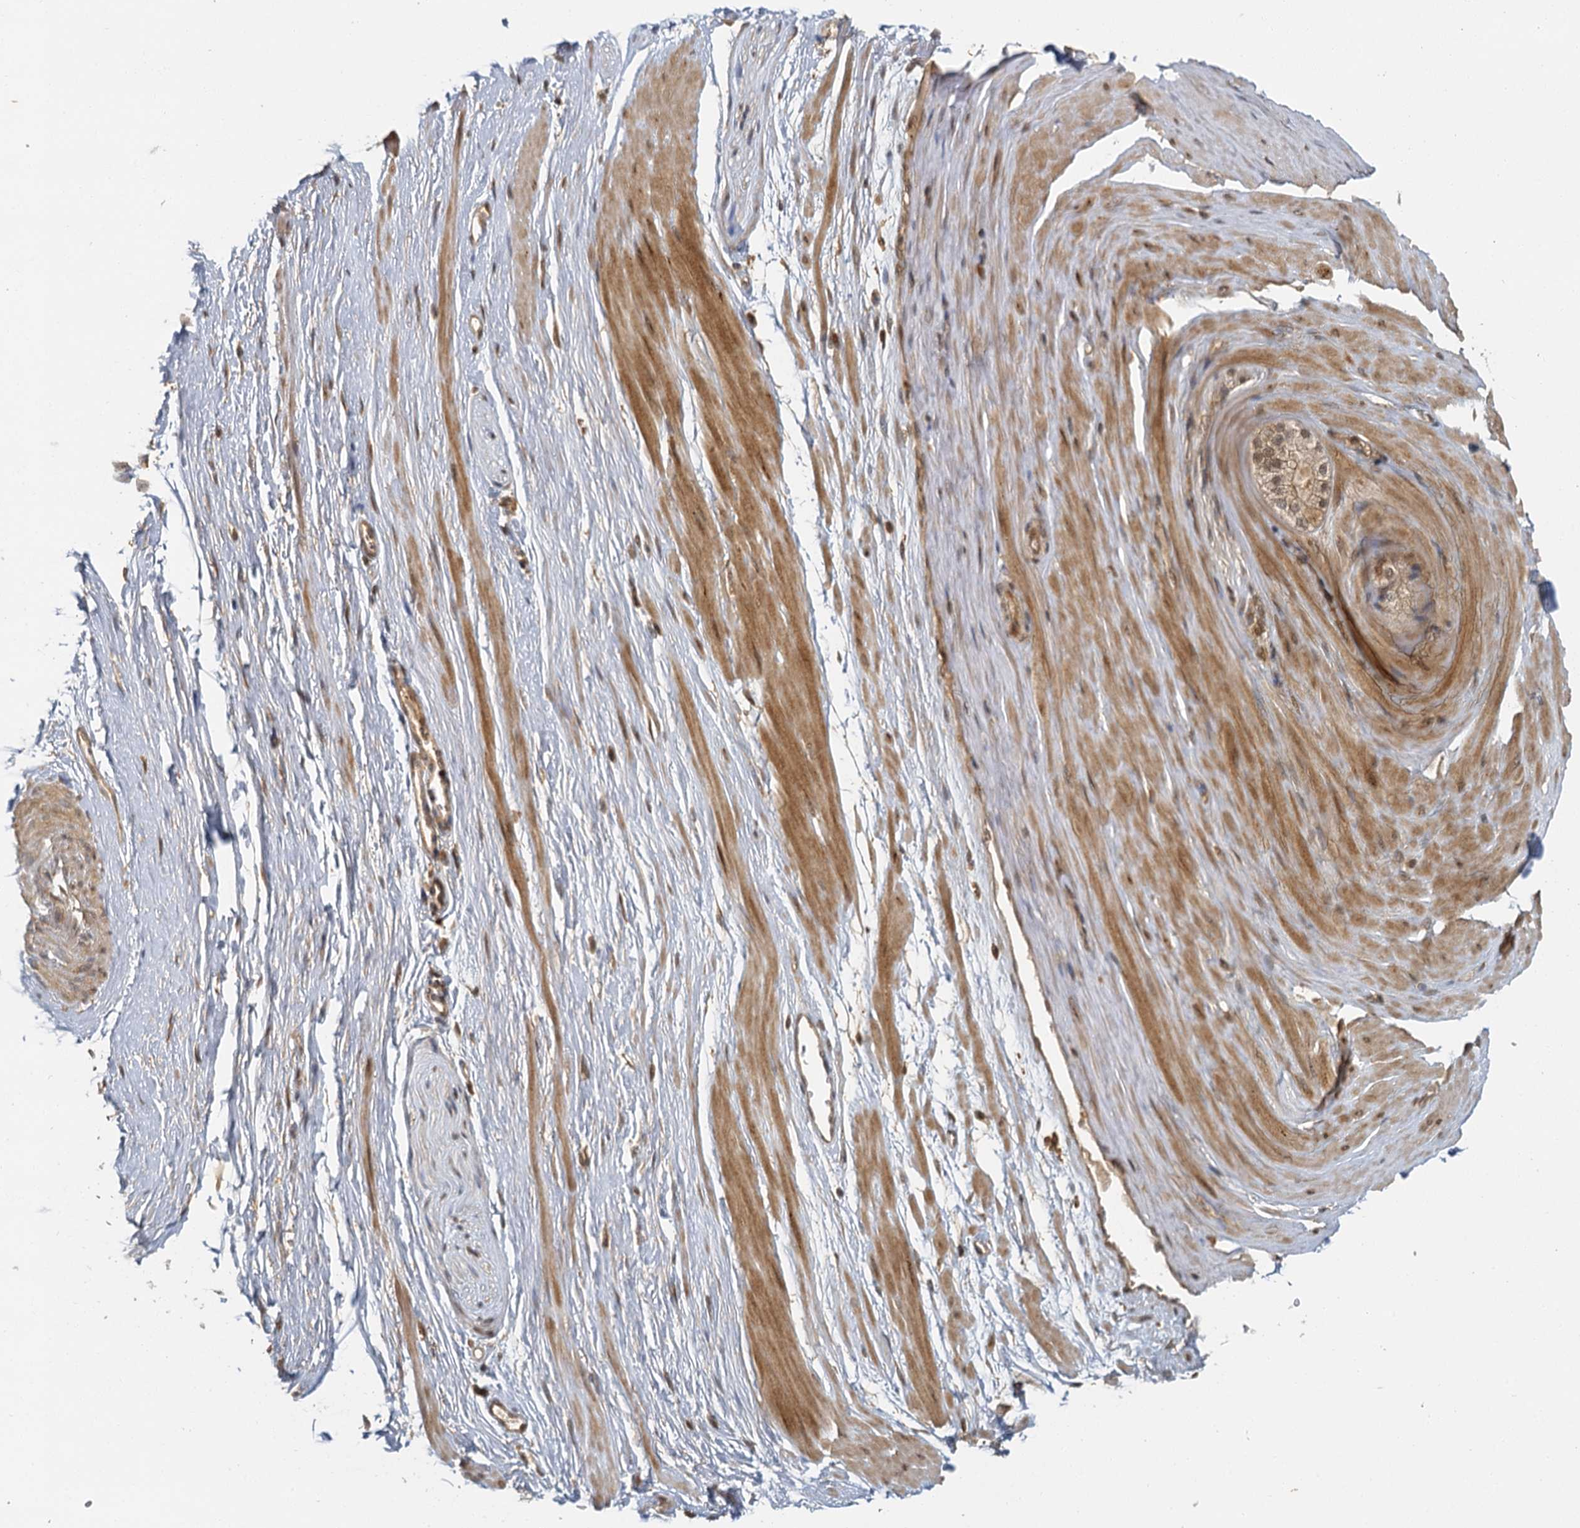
{"staining": {"intensity": "moderate", "quantity": ">75%", "location": "cytoplasmic/membranous,nuclear"}, "tissue": "adipose tissue", "cell_type": "Adipocytes", "image_type": "normal", "snomed": [{"axis": "morphology", "description": "Normal tissue, NOS"}, {"axis": "morphology", "description": "Adenocarcinoma, Low grade"}, {"axis": "topography", "description": "Prostate"}, {"axis": "topography", "description": "Peripheral nerve tissue"}], "caption": "IHC (DAB (3,3'-diaminobenzidine)) staining of unremarkable human adipose tissue reveals moderate cytoplasmic/membranous,nuclear protein staining in approximately >75% of adipocytes.", "gene": "ZNF549", "patient": {"sex": "male", "age": 63}}